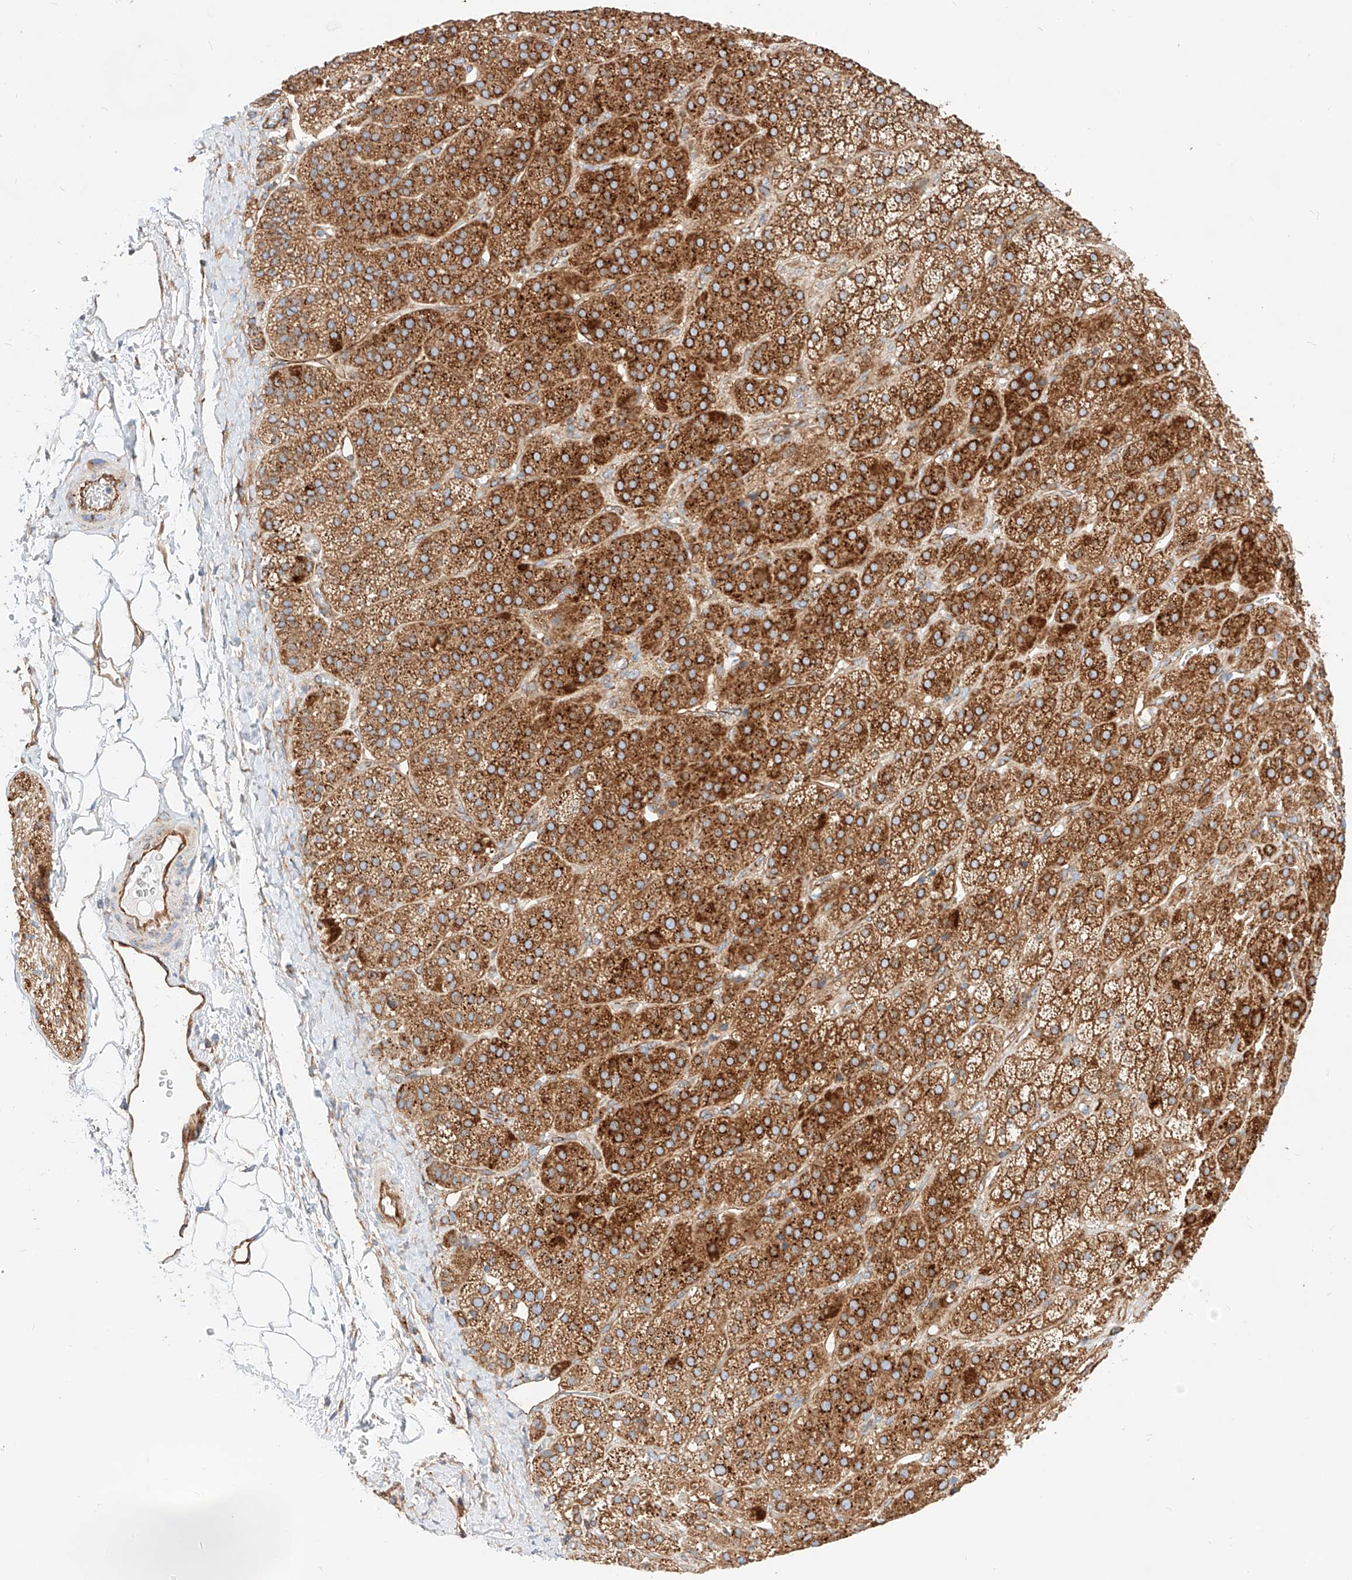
{"staining": {"intensity": "strong", "quantity": ">75%", "location": "cytoplasmic/membranous"}, "tissue": "adrenal gland", "cell_type": "Glandular cells", "image_type": "normal", "snomed": [{"axis": "morphology", "description": "Normal tissue, NOS"}, {"axis": "topography", "description": "Adrenal gland"}], "caption": "Human adrenal gland stained with a protein marker exhibits strong staining in glandular cells.", "gene": "CSGALNACT2", "patient": {"sex": "female", "age": 57}}